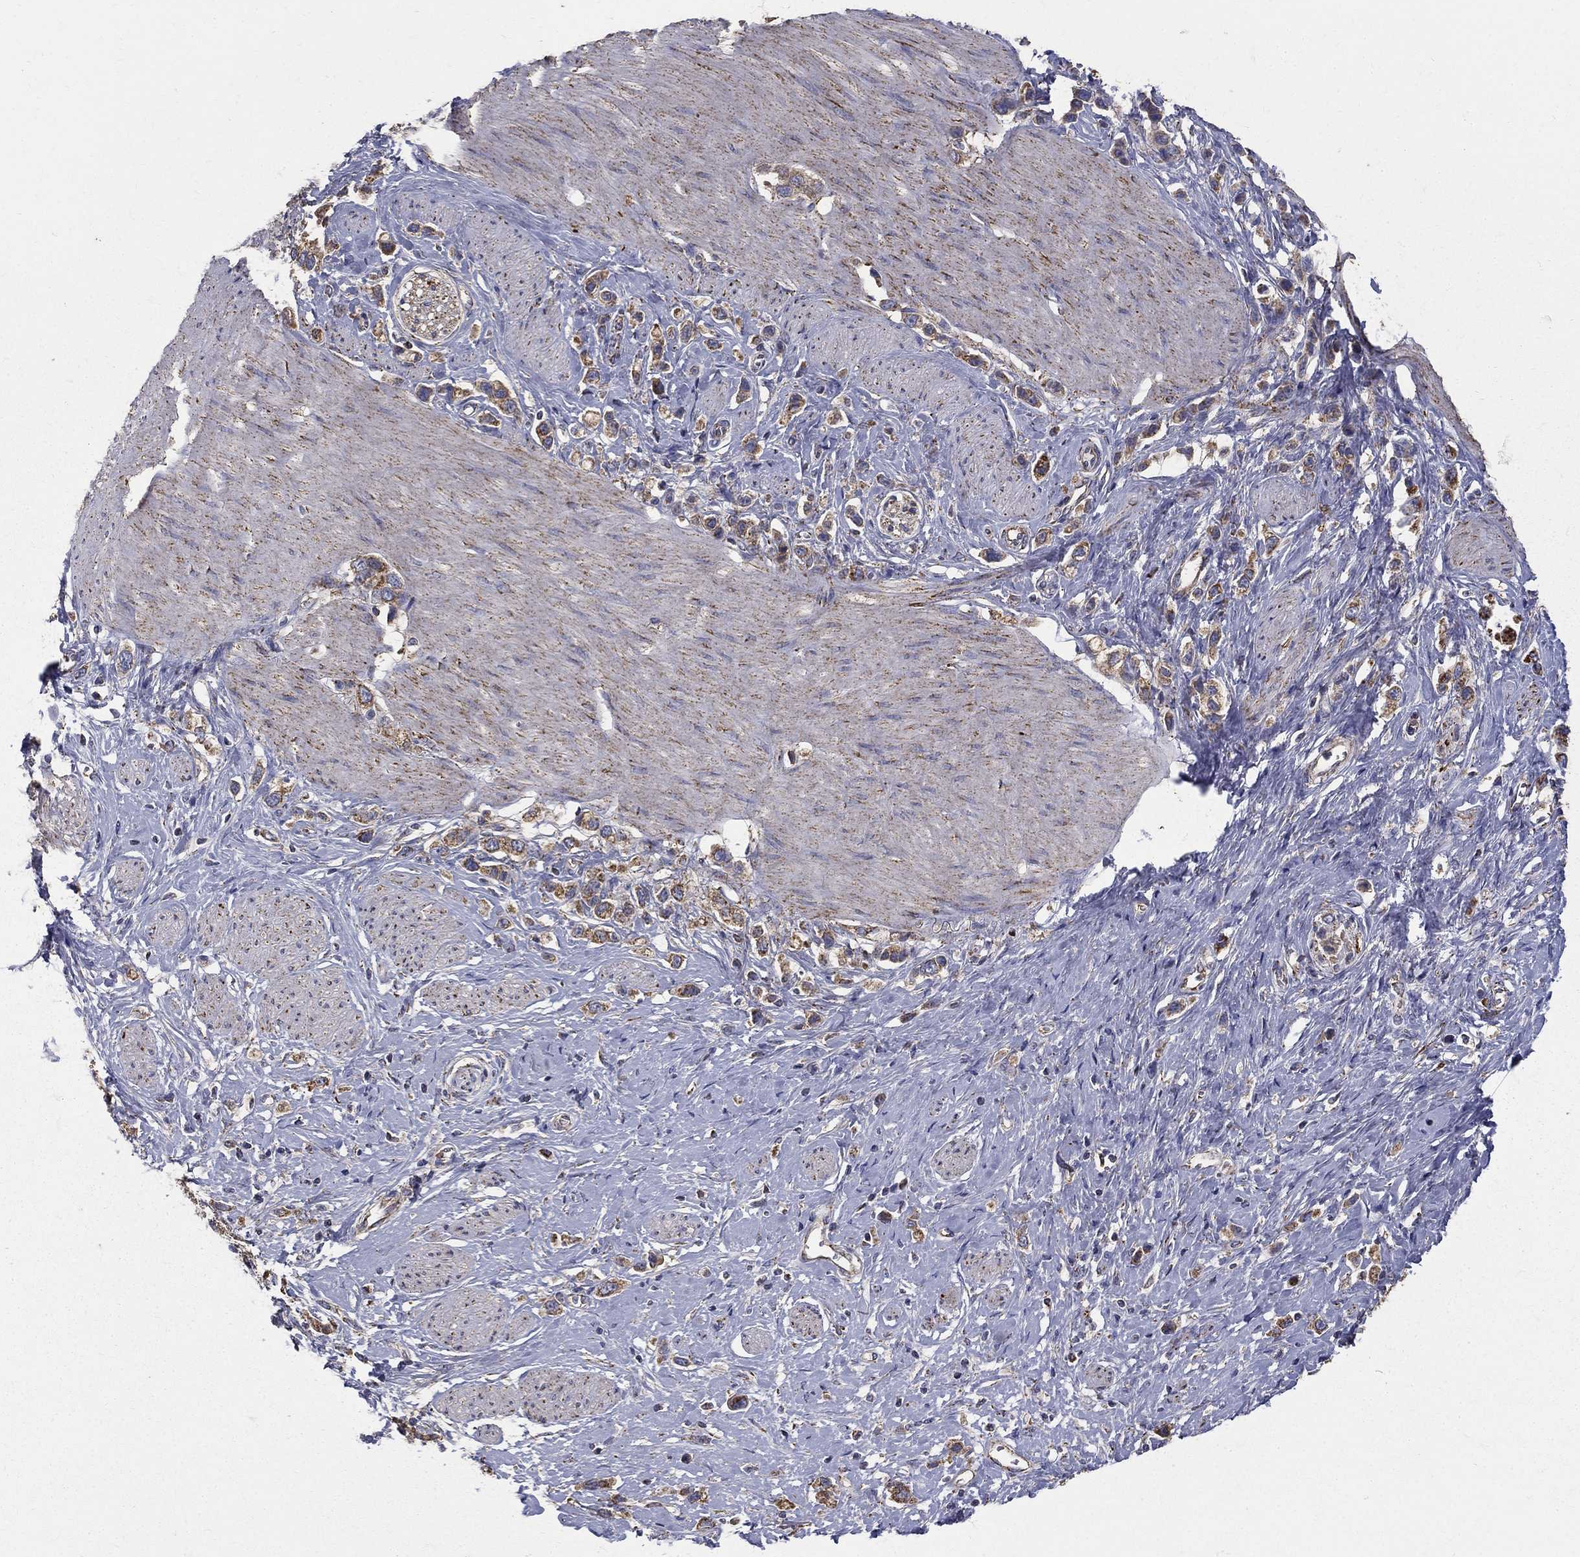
{"staining": {"intensity": "strong", "quantity": "25%-75%", "location": "cytoplasmic/membranous"}, "tissue": "stomach cancer", "cell_type": "Tumor cells", "image_type": "cancer", "snomed": [{"axis": "morphology", "description": "Normal tissue, NOS"}, {"axis": "morphology", "description": "Adenocarcinoma, NOS"}, {"axis": "morphology", "description": "Adenocarcinoma, High grade"}, {"axis": "topography", "description": "Stomach, upper"}, {"axis": "topography", "description": "Stomach"}], "caption": "Strong cytoplasmic/membranous expression is seen in approximately 25%-75% of tumor cells in stomach adenocarcinoma.", "gene": "GCSH", "patient": {"sex": "female", "age": 65}}